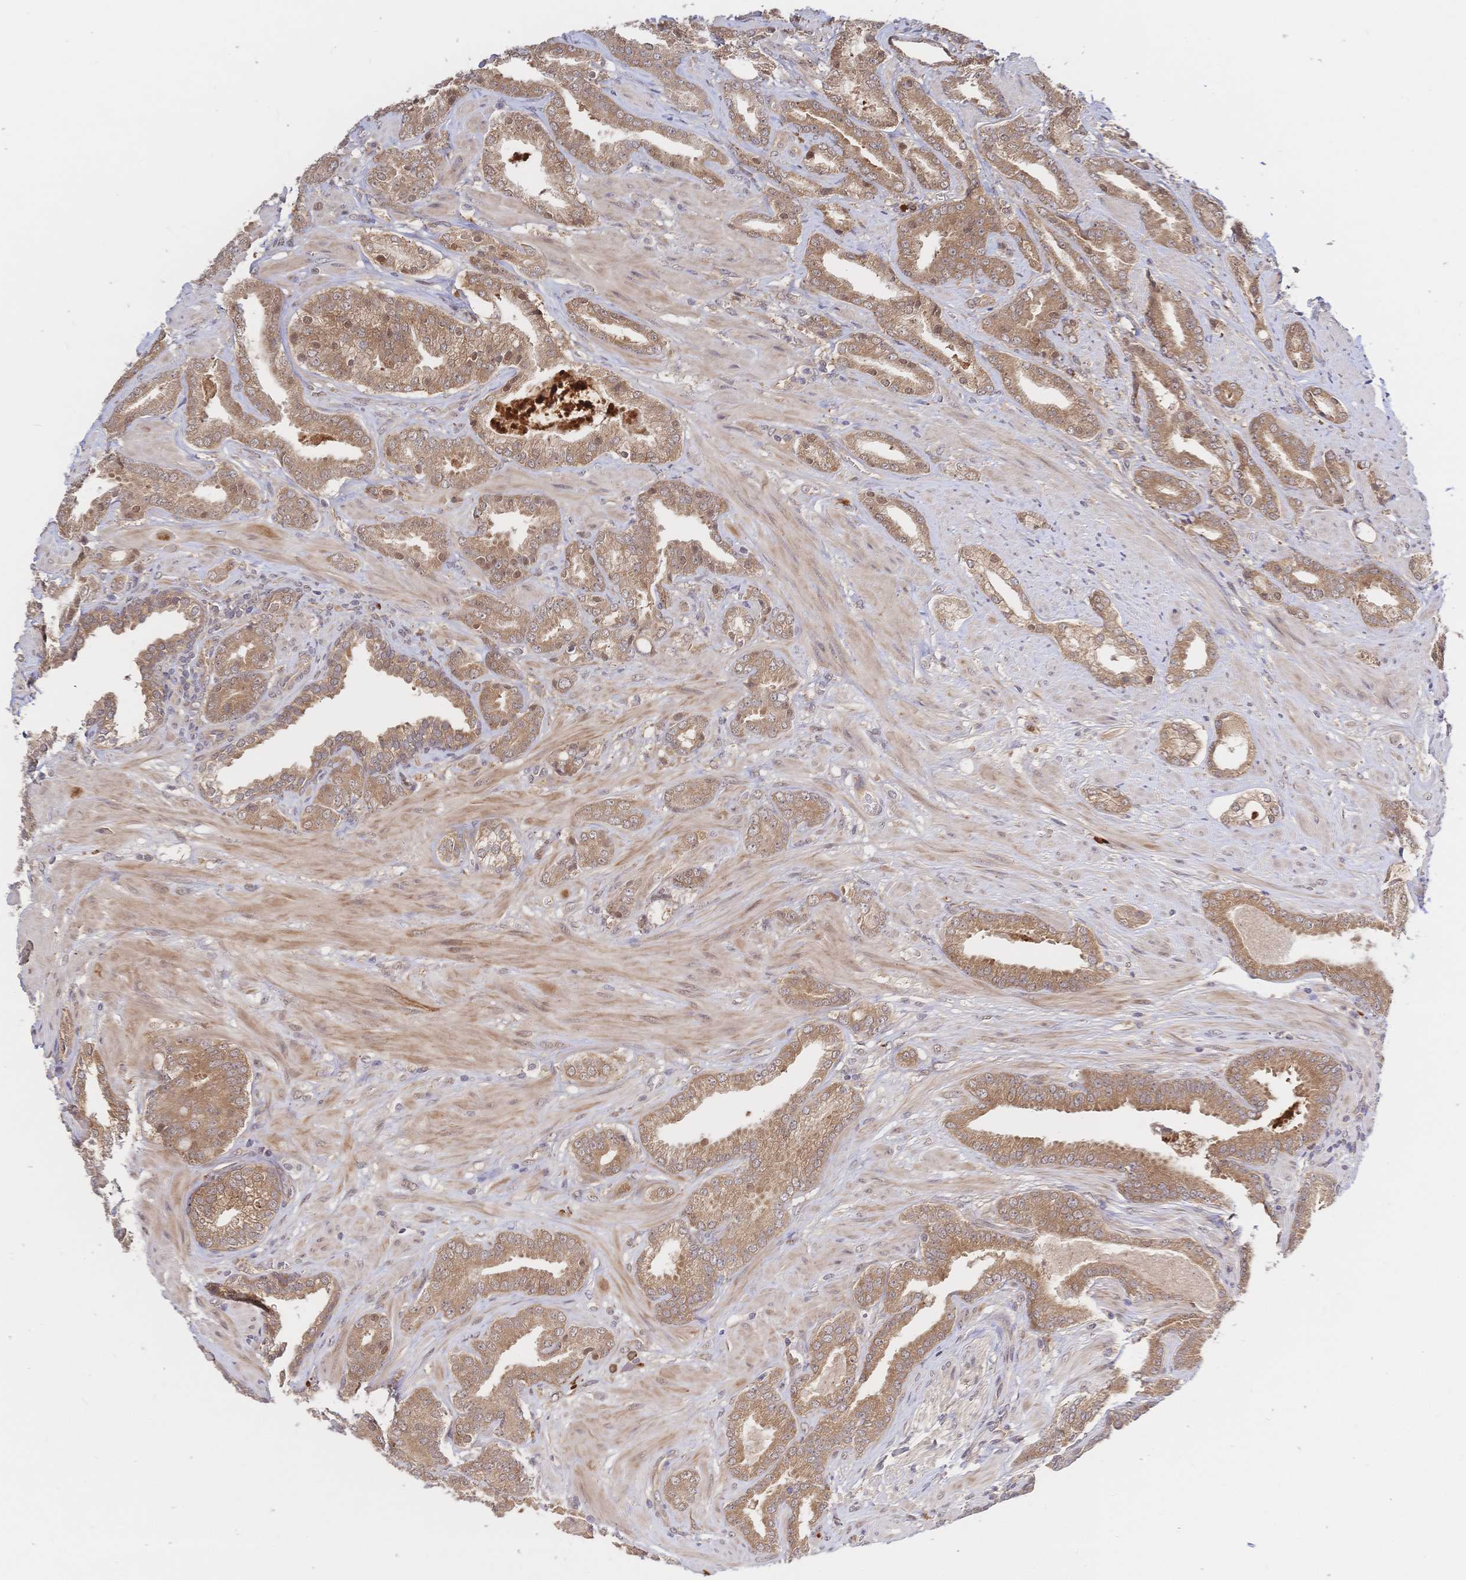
{"staining": {"intensity": "moderate", "quantity": ">75%", "location": "cytoplasmic/membranous"}, "tissue": "prostate cancer", "cell_type": "Tumor cells", "image_type": "cancer", "snomed": [{"axis": "morphology", "description": "Adenocarcinoma, High grade"}, {"axis": "topography", "description": "Prostate"}], "caption": "Human prostate cancer stained with a protein marker shows moderate staining in tumor cells.", "gene": "LMO4", "patient": {"sex": "male", "age": 56}}